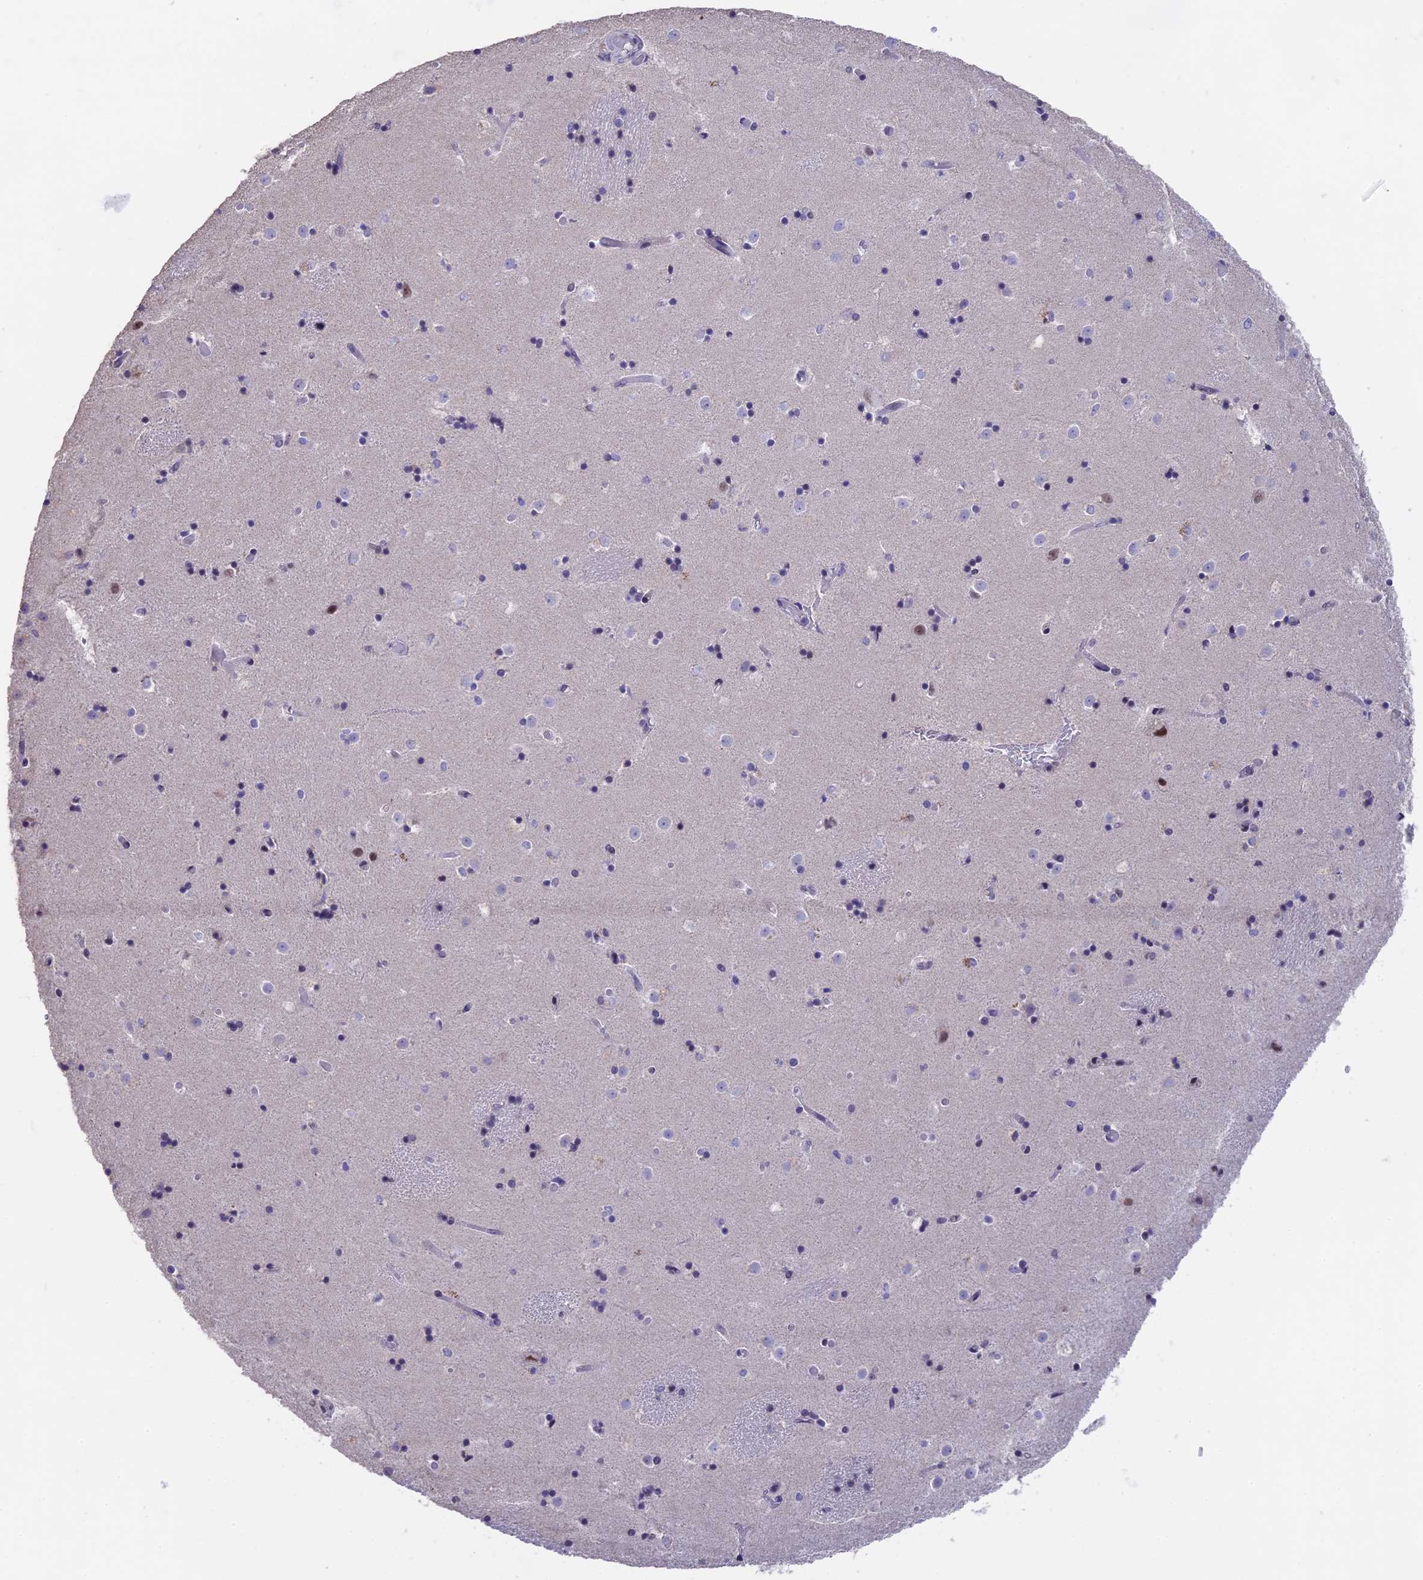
{"staining": {"intensity": "weak", "quantity": "<25%", "location": "nuclear"}, "tissue": "caudate", "cell_type": "Glial cells", "image_type": "normal", "snomed": [{"axis": "morphology", "description": "Normal tissue, NOS"}, {"axis": "topography", "description": "Lateral ventricle wall"}], "caption": "There is no significant positivity in glial cells of caudate. The staining is performed using DAB (3,3'-diaminobenzidine) brown chromogen with nuclei counter-stained in using hematoxylin.", "gene": "SETD2", "patient": {"sex": "female", "age": 52}}